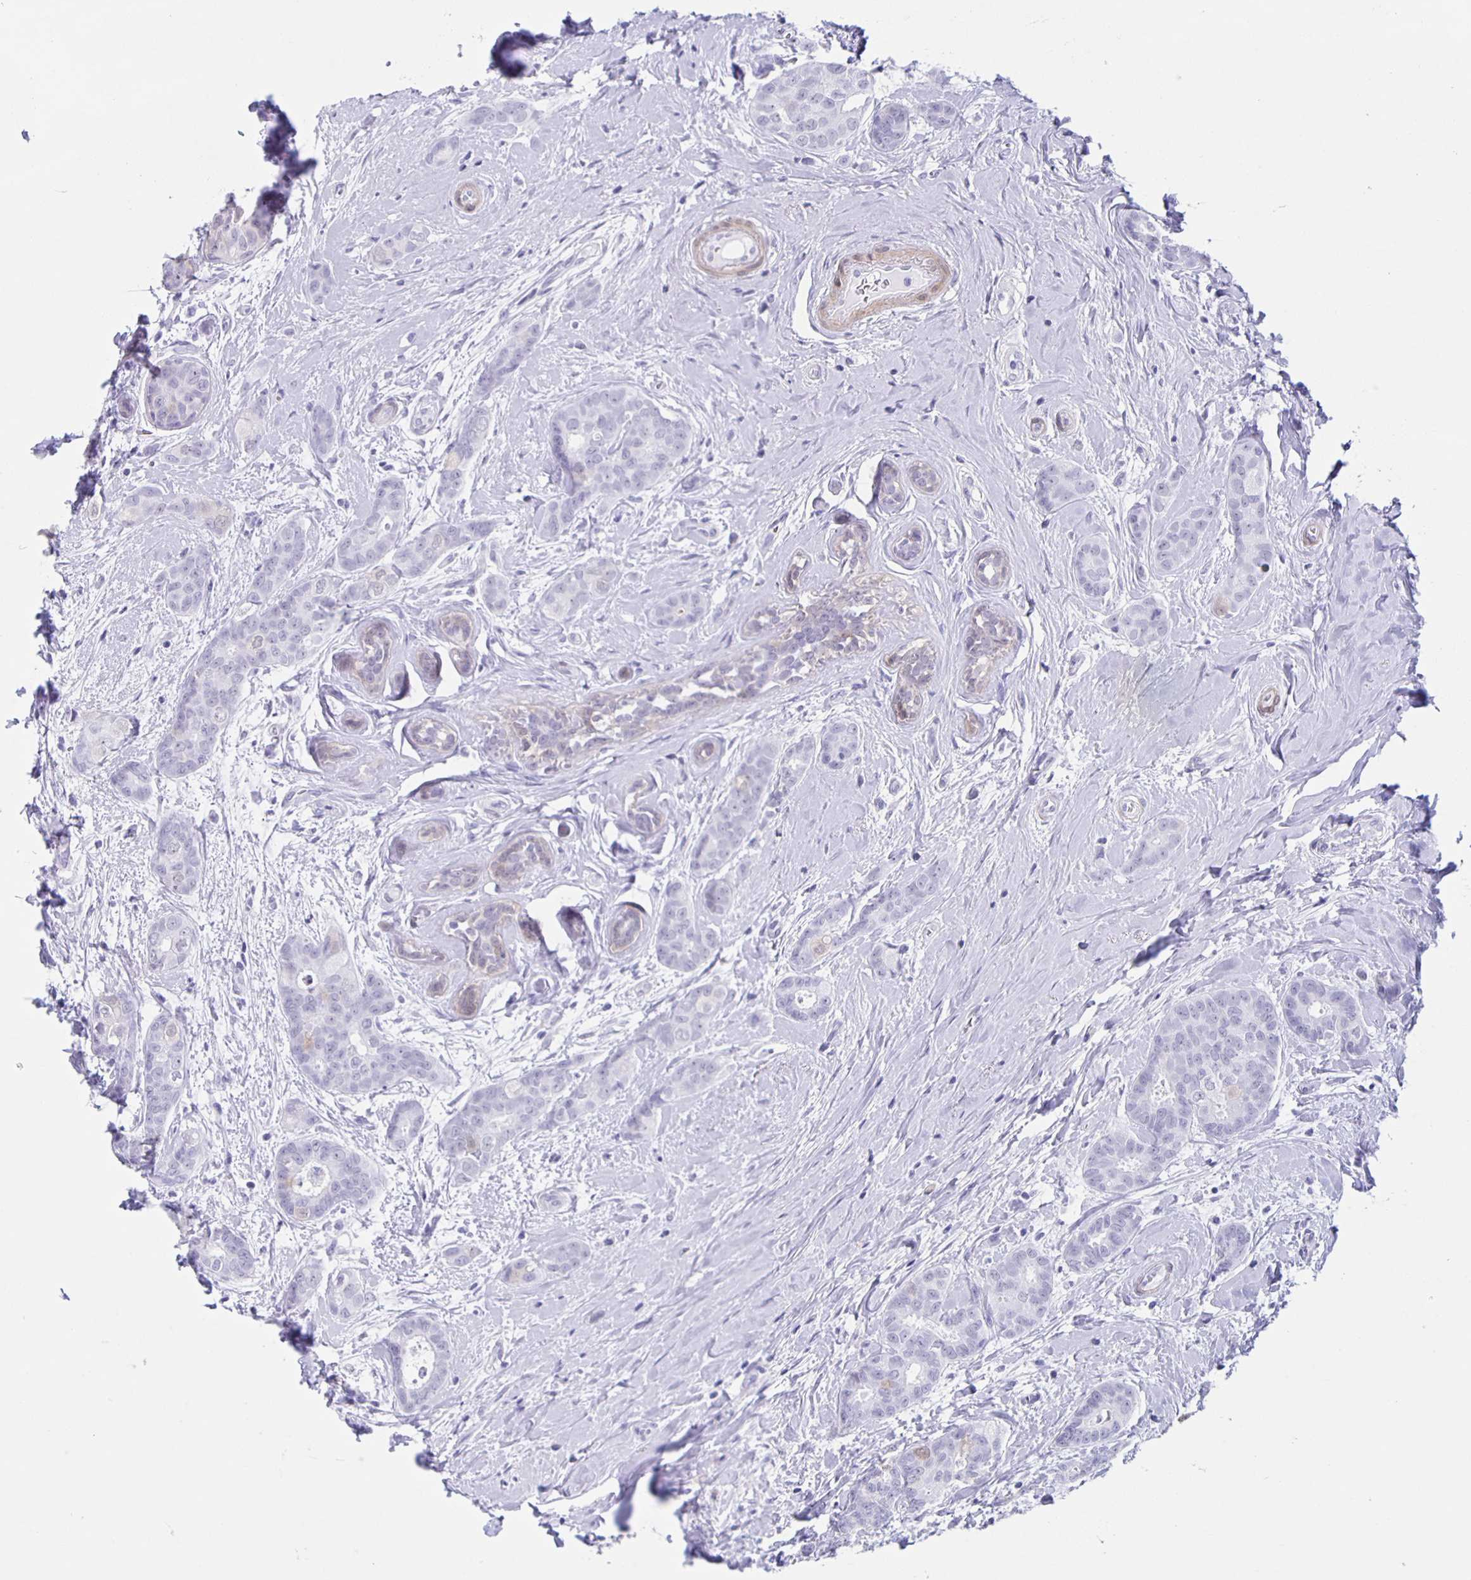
{"staining": {"intensity": "weak", "quantity": "<25%", "location": "cytoplasmic/membranous"}, "tissue": "breast cancer", "cell_type": "Tumor cells", "image_type": "cancer", "snomed": [{"axis": "morphology", "description": "Duct carcinoma"}, {"axis": "topography", "description": "Breast"}], "caption": "An immunohistochemistry image of breast invasive ductal carcinoma is shown. There is no staining in tumor cells of breast invasive ductal carcinoma.", "gene": "TPPP", "patient": {"sex": "female", "age": 45}}